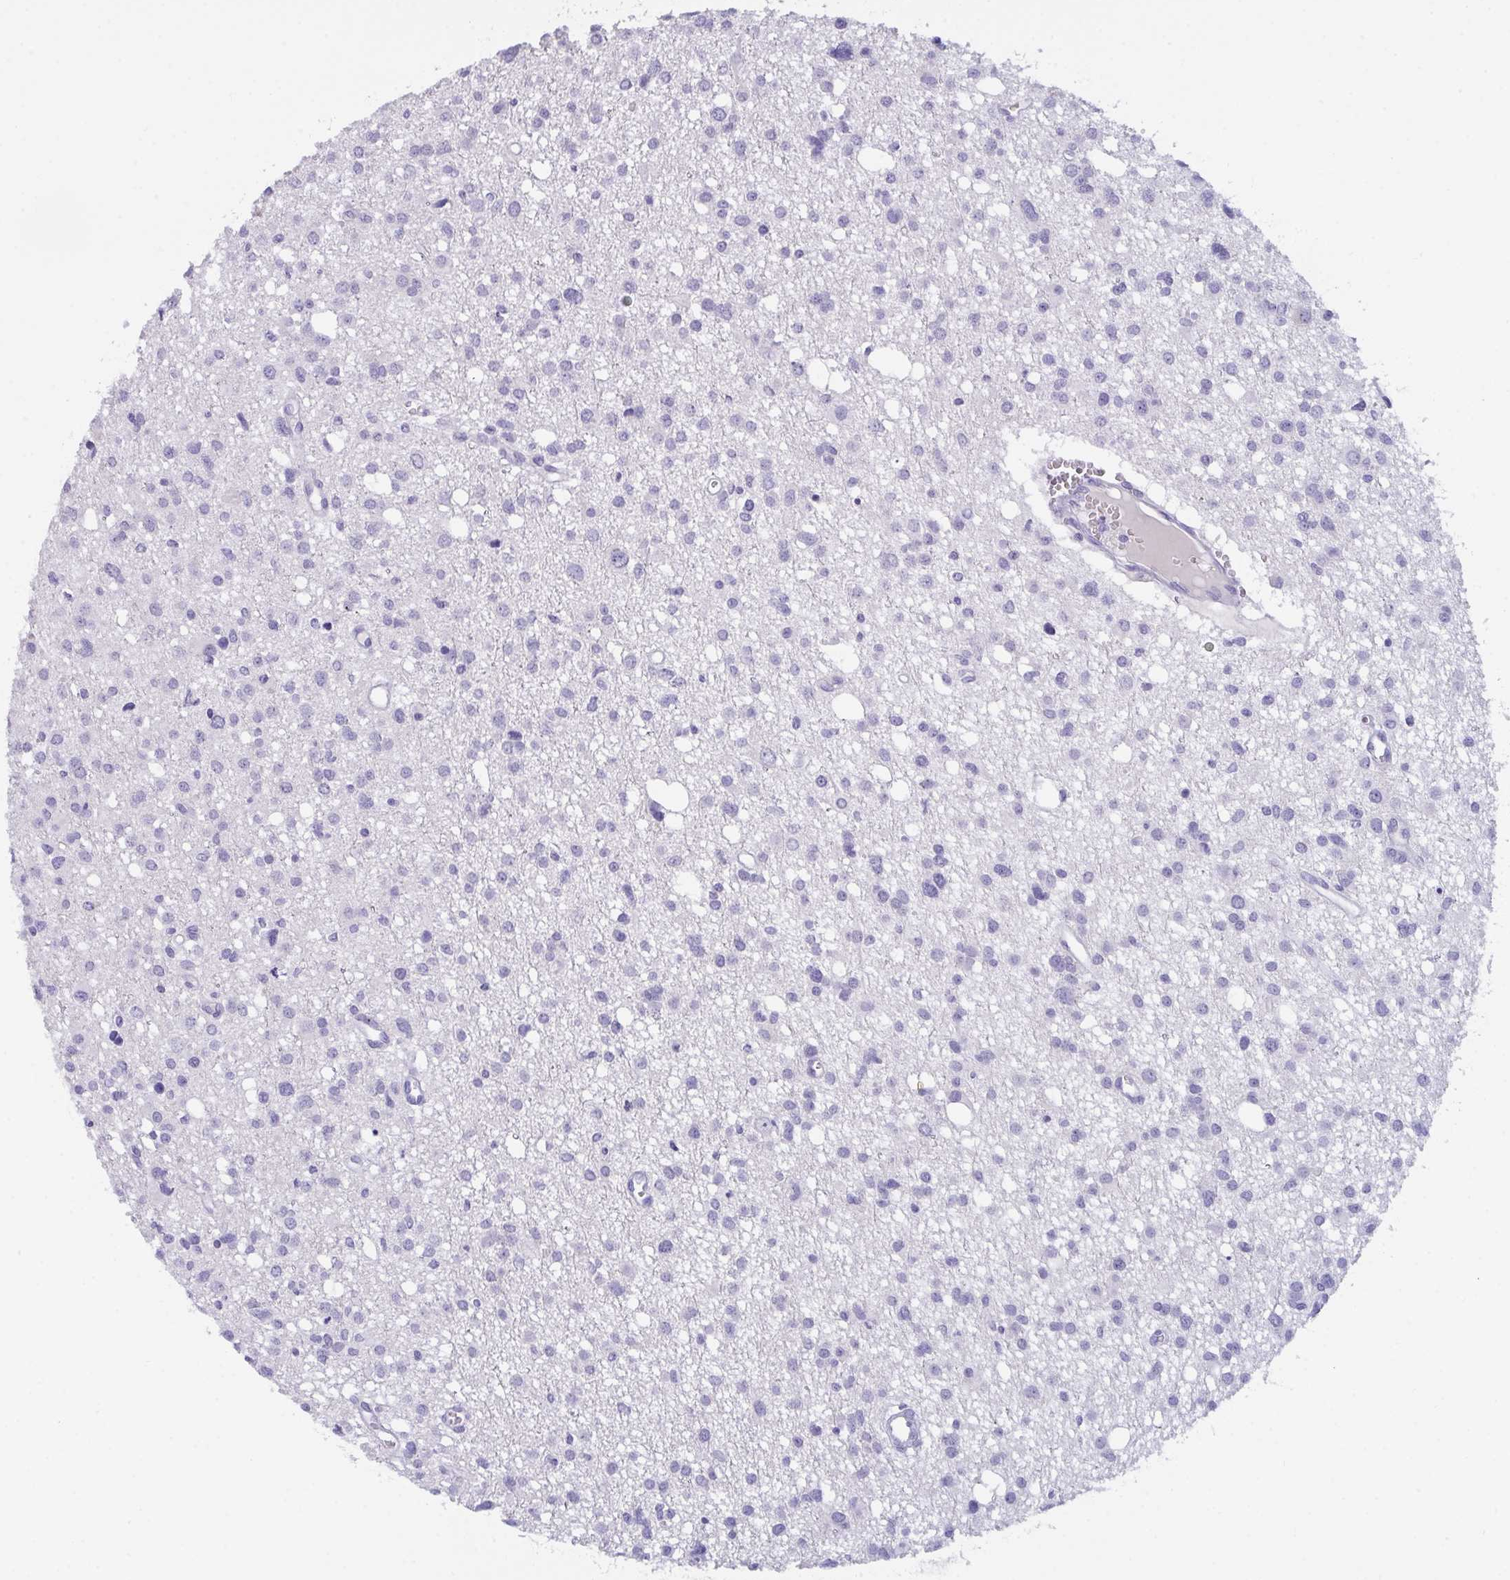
{"staining": {"intensity": "negative", "quantity": "none", "location": "none"}, "tissue": "glioma", "cell_type": "Tumor cells", "image_type": "cancer", "snomed": [{"axis": "morphology", "description": "Glioma, malignant, High grade"}, {"axis": "topography", "description": "Brain"}], "caption": "The immunohistochemistry (IHC) photomicrograph has no significant positivity in tumor cells of malignant glioma (high-grade) tissue.", "gene": "SEMA6B", "patient": {"sex": "male", "age": 23}}